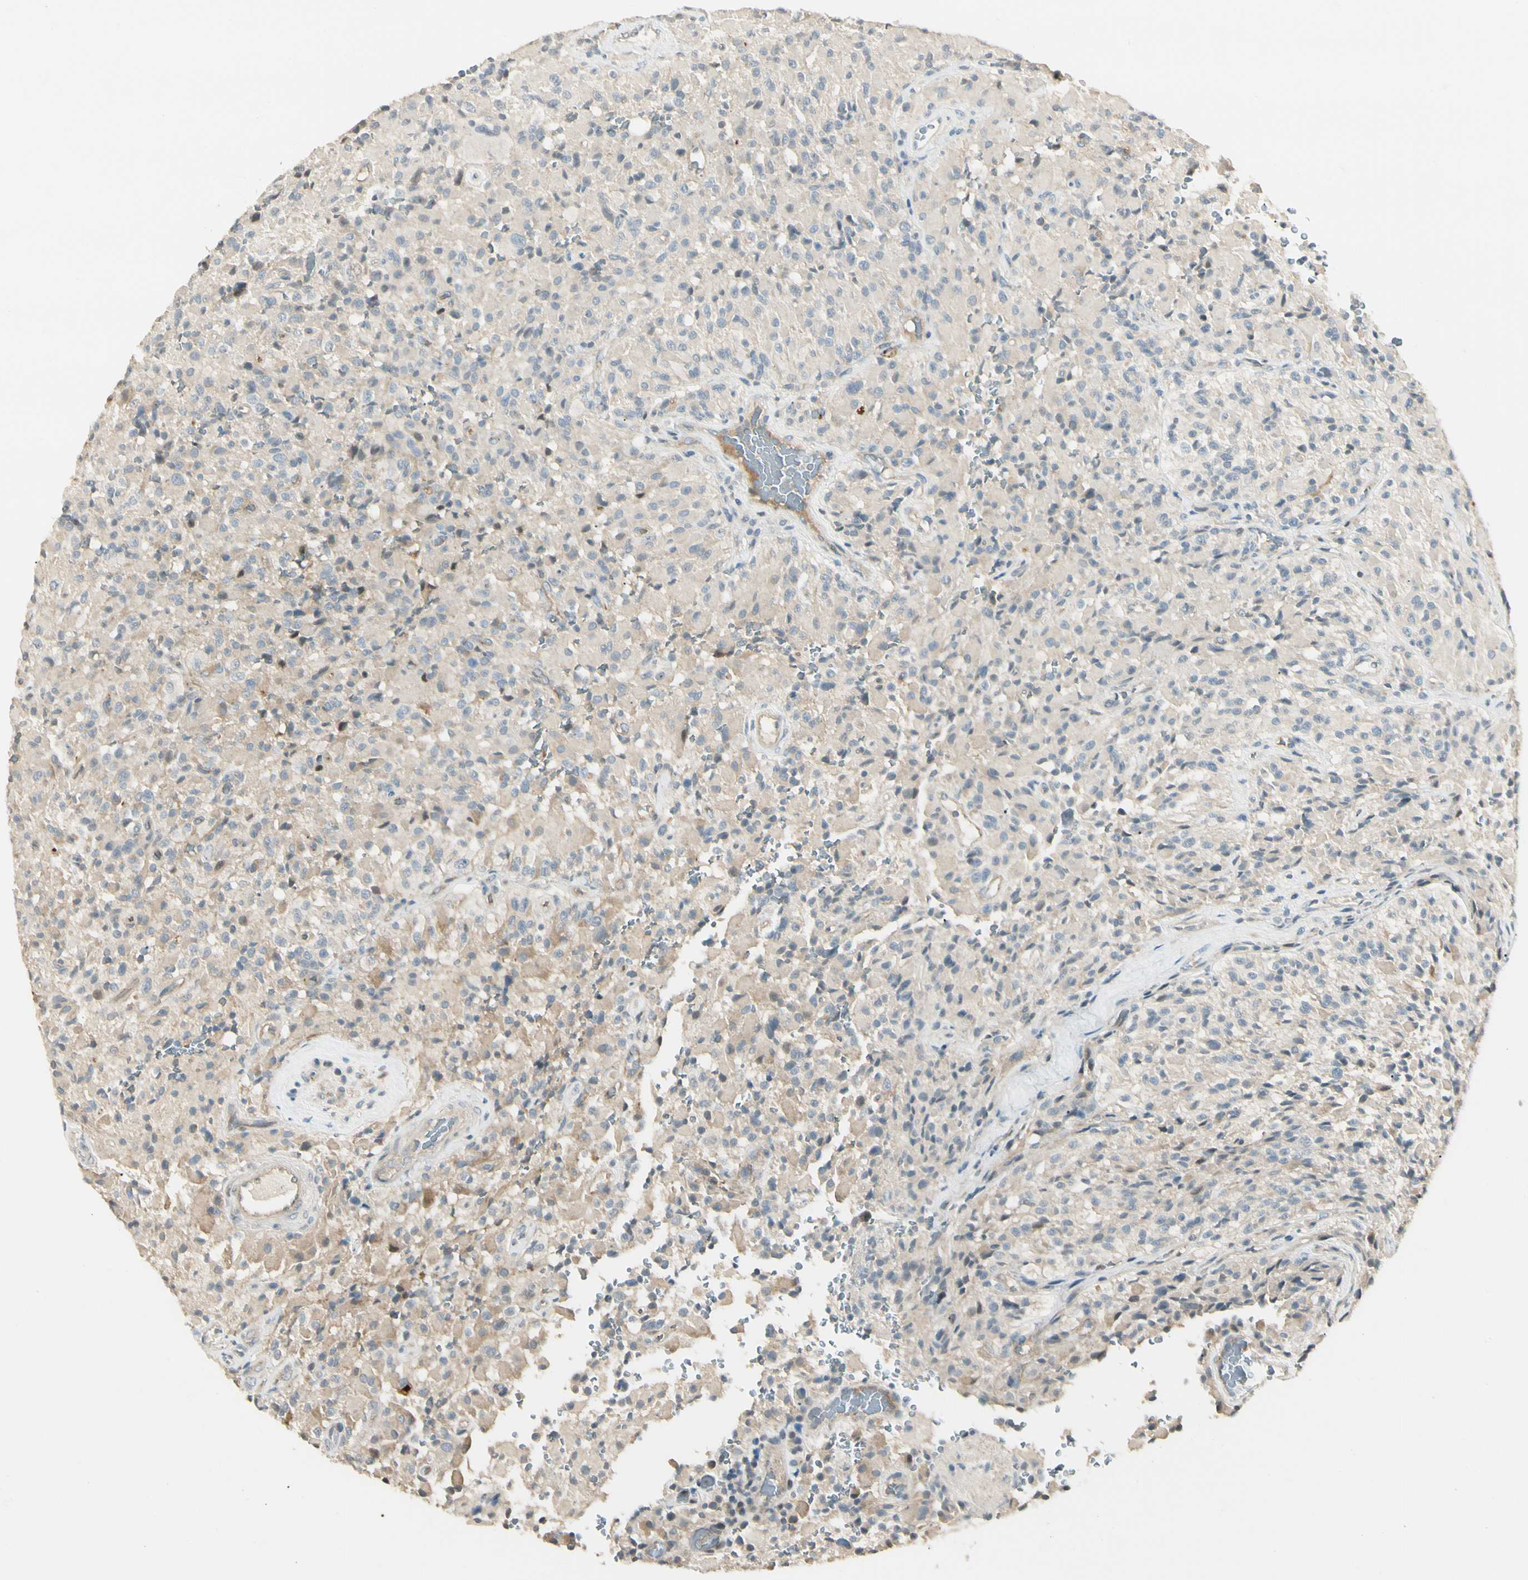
{"staining": {"intensity": "weak", "quantity": "25%-75%", "location": "cytoplasmic/membranous"}, "tissue": "glioma", "cell_type": "Tumor cells", "image_type": "cancer", "snomed": [{"axis": "morphology", "description": "Glioma, malignant, High grade"}, {"axis": "topography", "description": "Brain"}], "caption": "Immunohistochemistry (IHC) of glioma shows low levels of weak cytoplasmic/membranous expression in about 25%-75% of tumor cells.", "gene": "P3H2", "patient": {"sex": "male", "age": 71}}